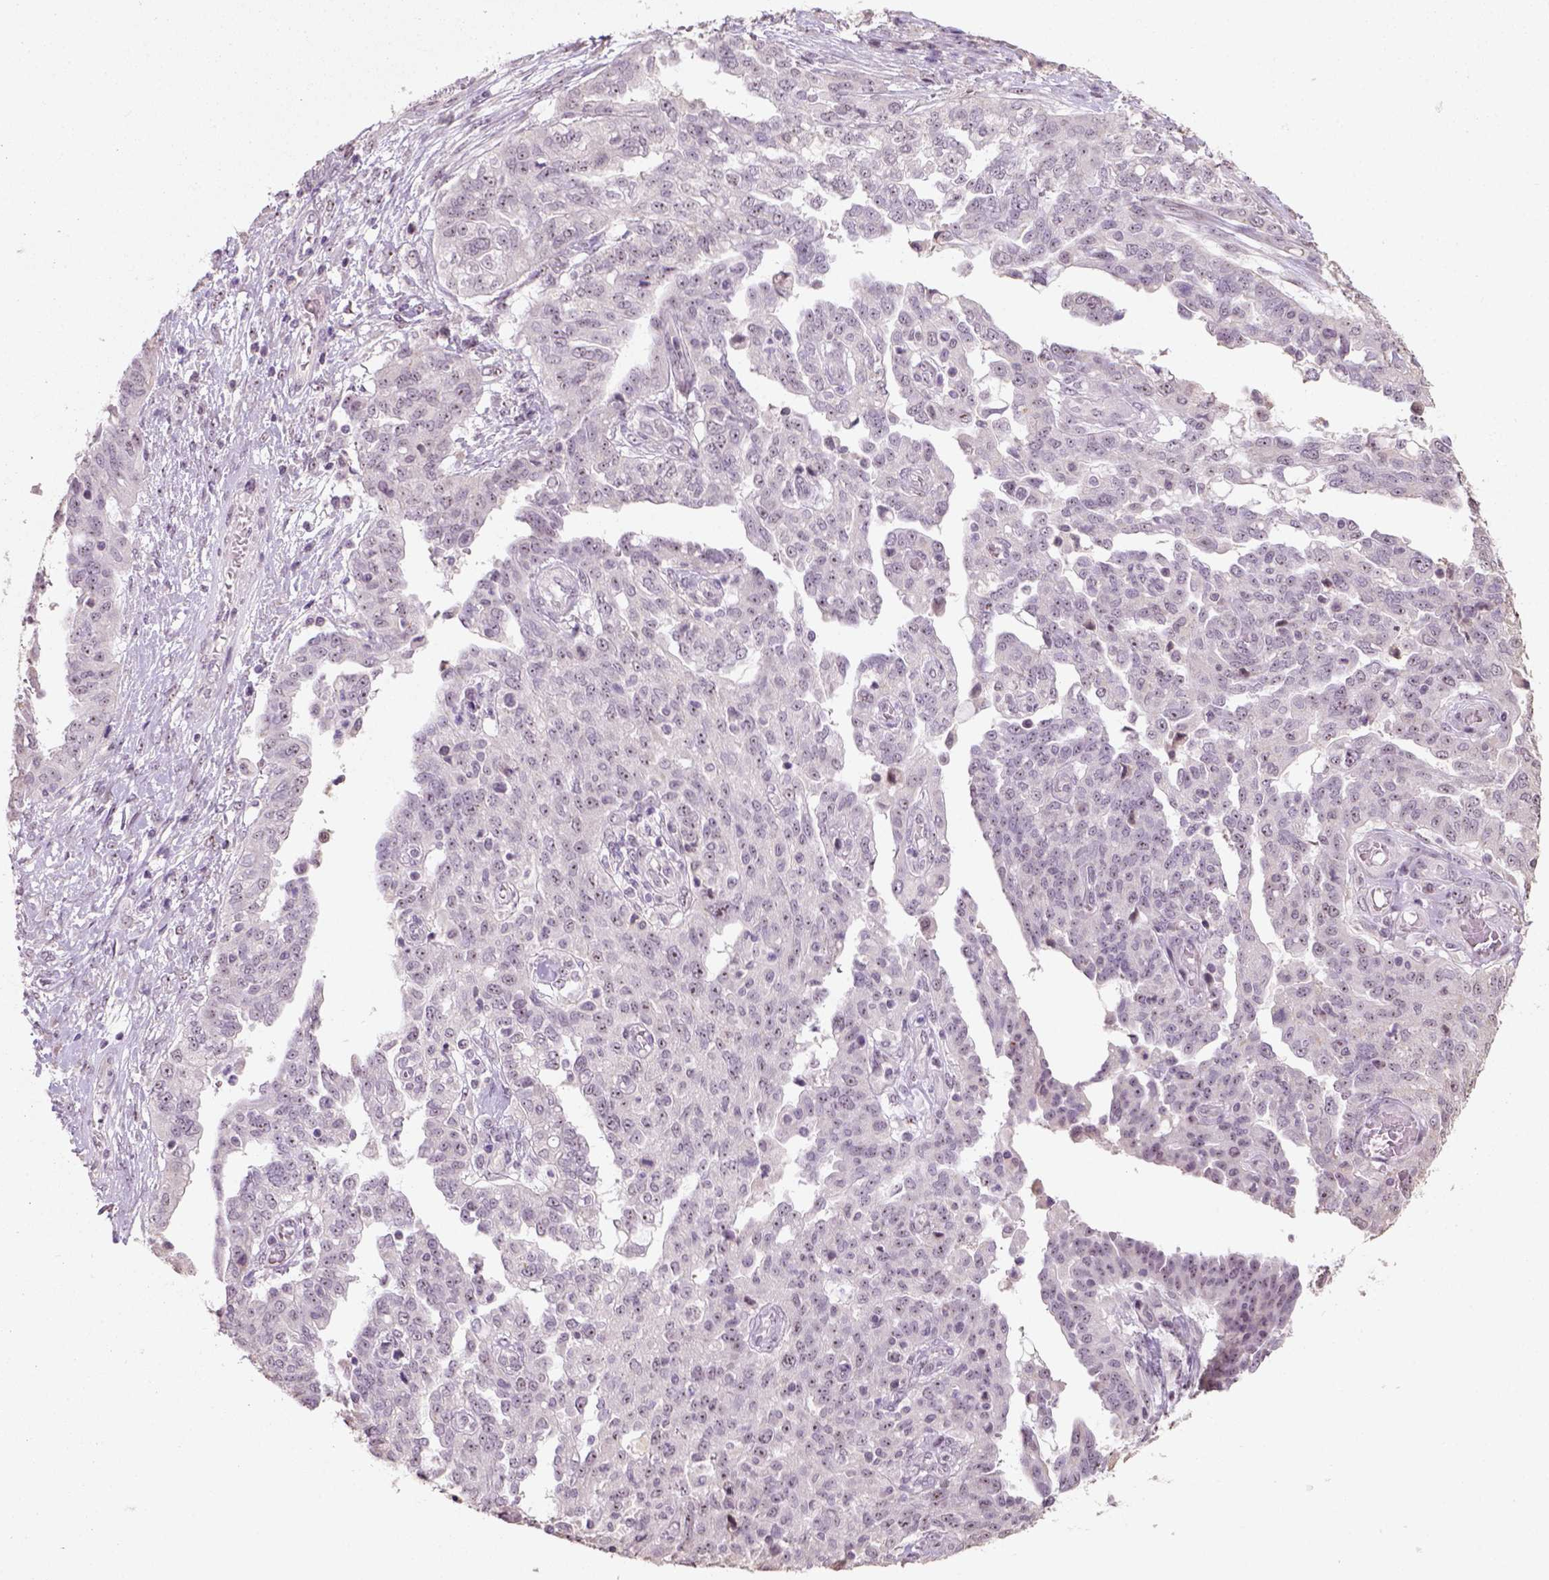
{"staining": {"intensity": "moderate", "quantity": "25%-75%", "location": "nuclear"}, "tissue": "ovarian cancer", "cell_type": "Tumor cells", "image_type": "cancer", "snomed": [{"axis": "morphology", "description": "Cystadenocarcinoma, serous, NOS"}, {"axis": "topography", "description": "Ovary"}], "caption": "Protein staining of serous cystadenocarcinoma (ovarian) tissue shows moderate nuclear expression in about 25%-75% of tumor cells.", "gene": "DDX50", "patient": {"sex": "female", "age": 67}}